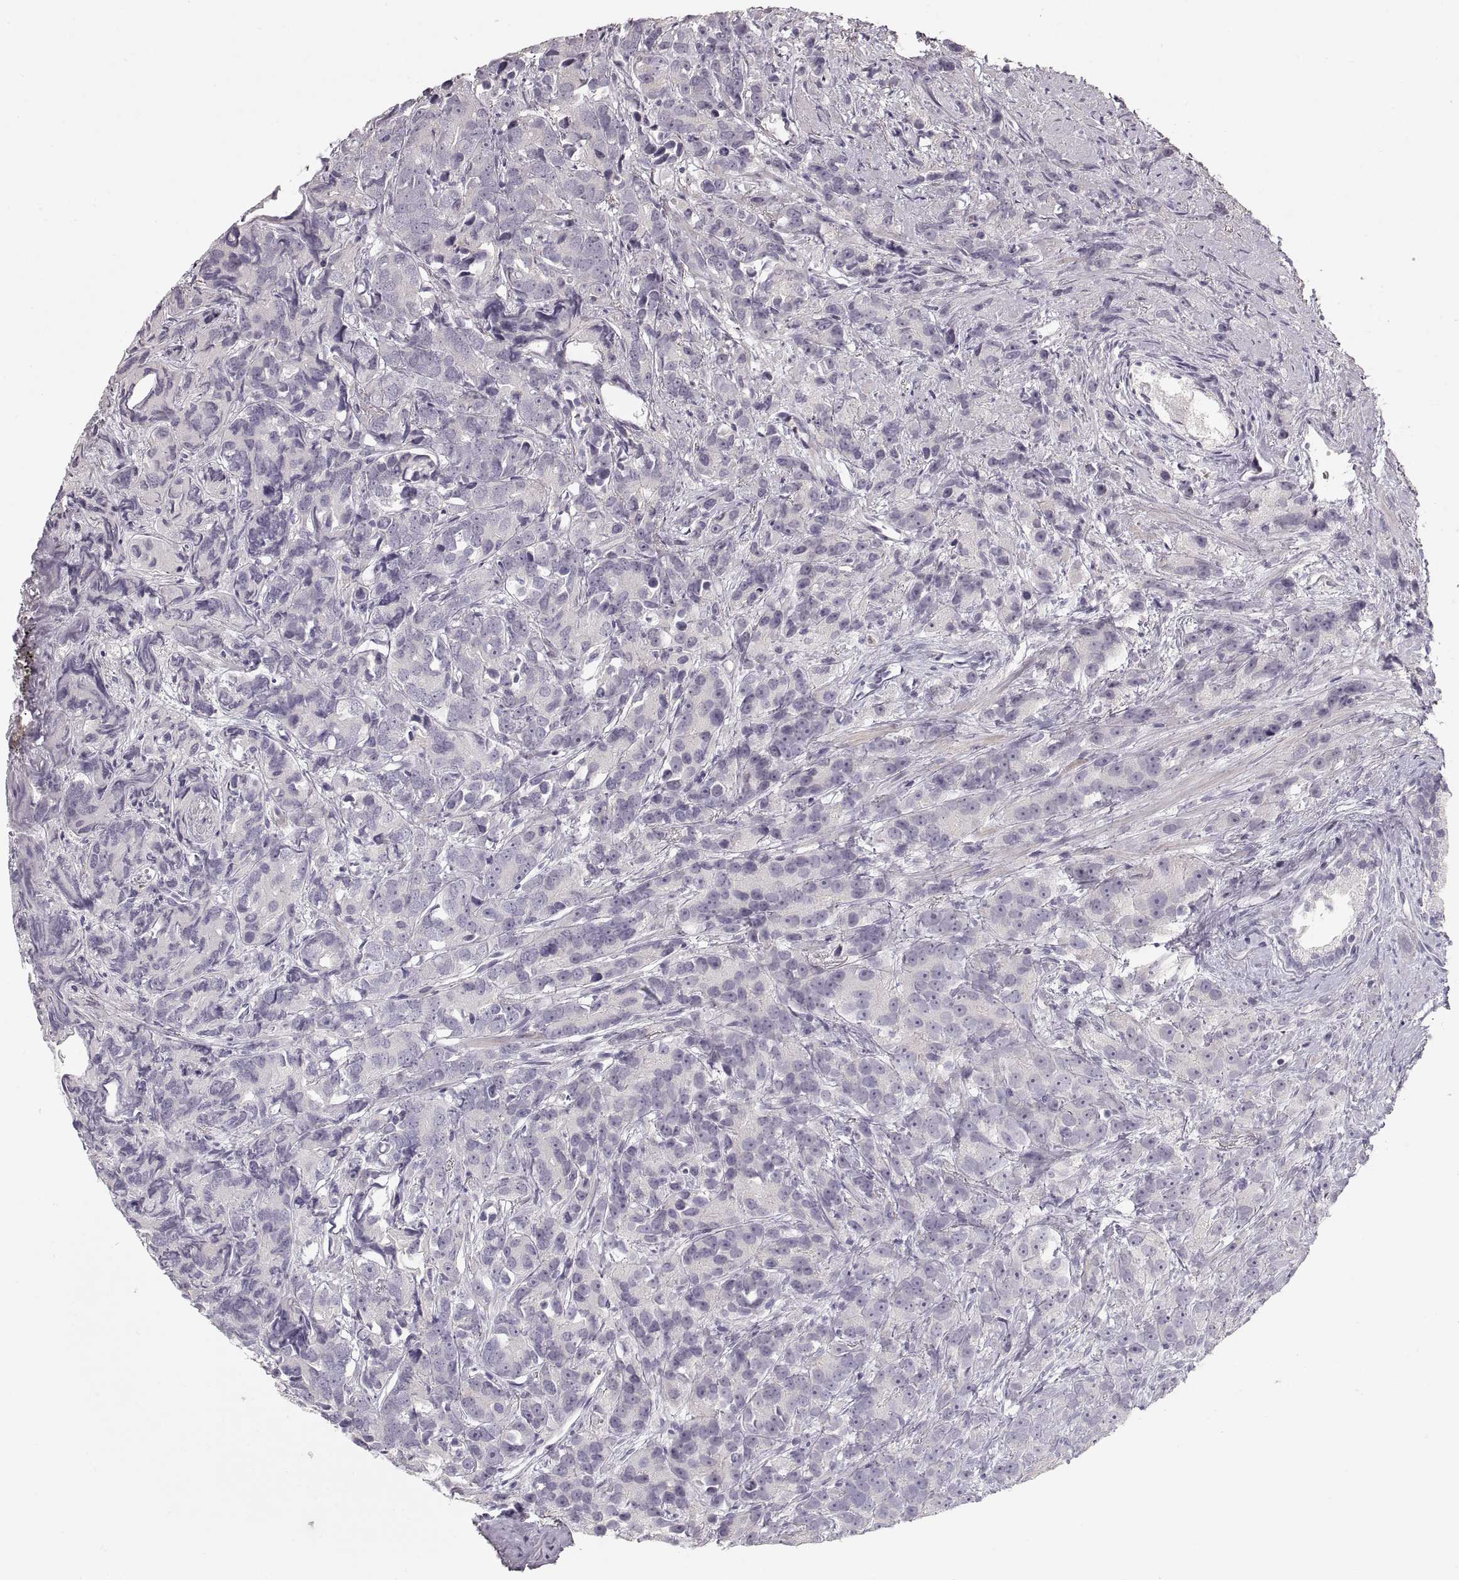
{"staining": {"intensity": "negative", "quantity": "none", "location": "none"}, "tissue": "prostate cancer", "cell_type": "Tumor cells", "image_type": "cancer", "snomed": [{"axis": "morphology", "description": "Adenocarcinoma, High grade"}, {"axis": "topography", "description": "Prostate"}], "caption": "An IHC micrograph of high-grade adenocarcinoma (prostate) is shown. There is no staining in tumor cells of high-grade adenocarcinoma (prostate).", "gene": "PCSK2", "patient": {"sex": "male", "age": 90}}